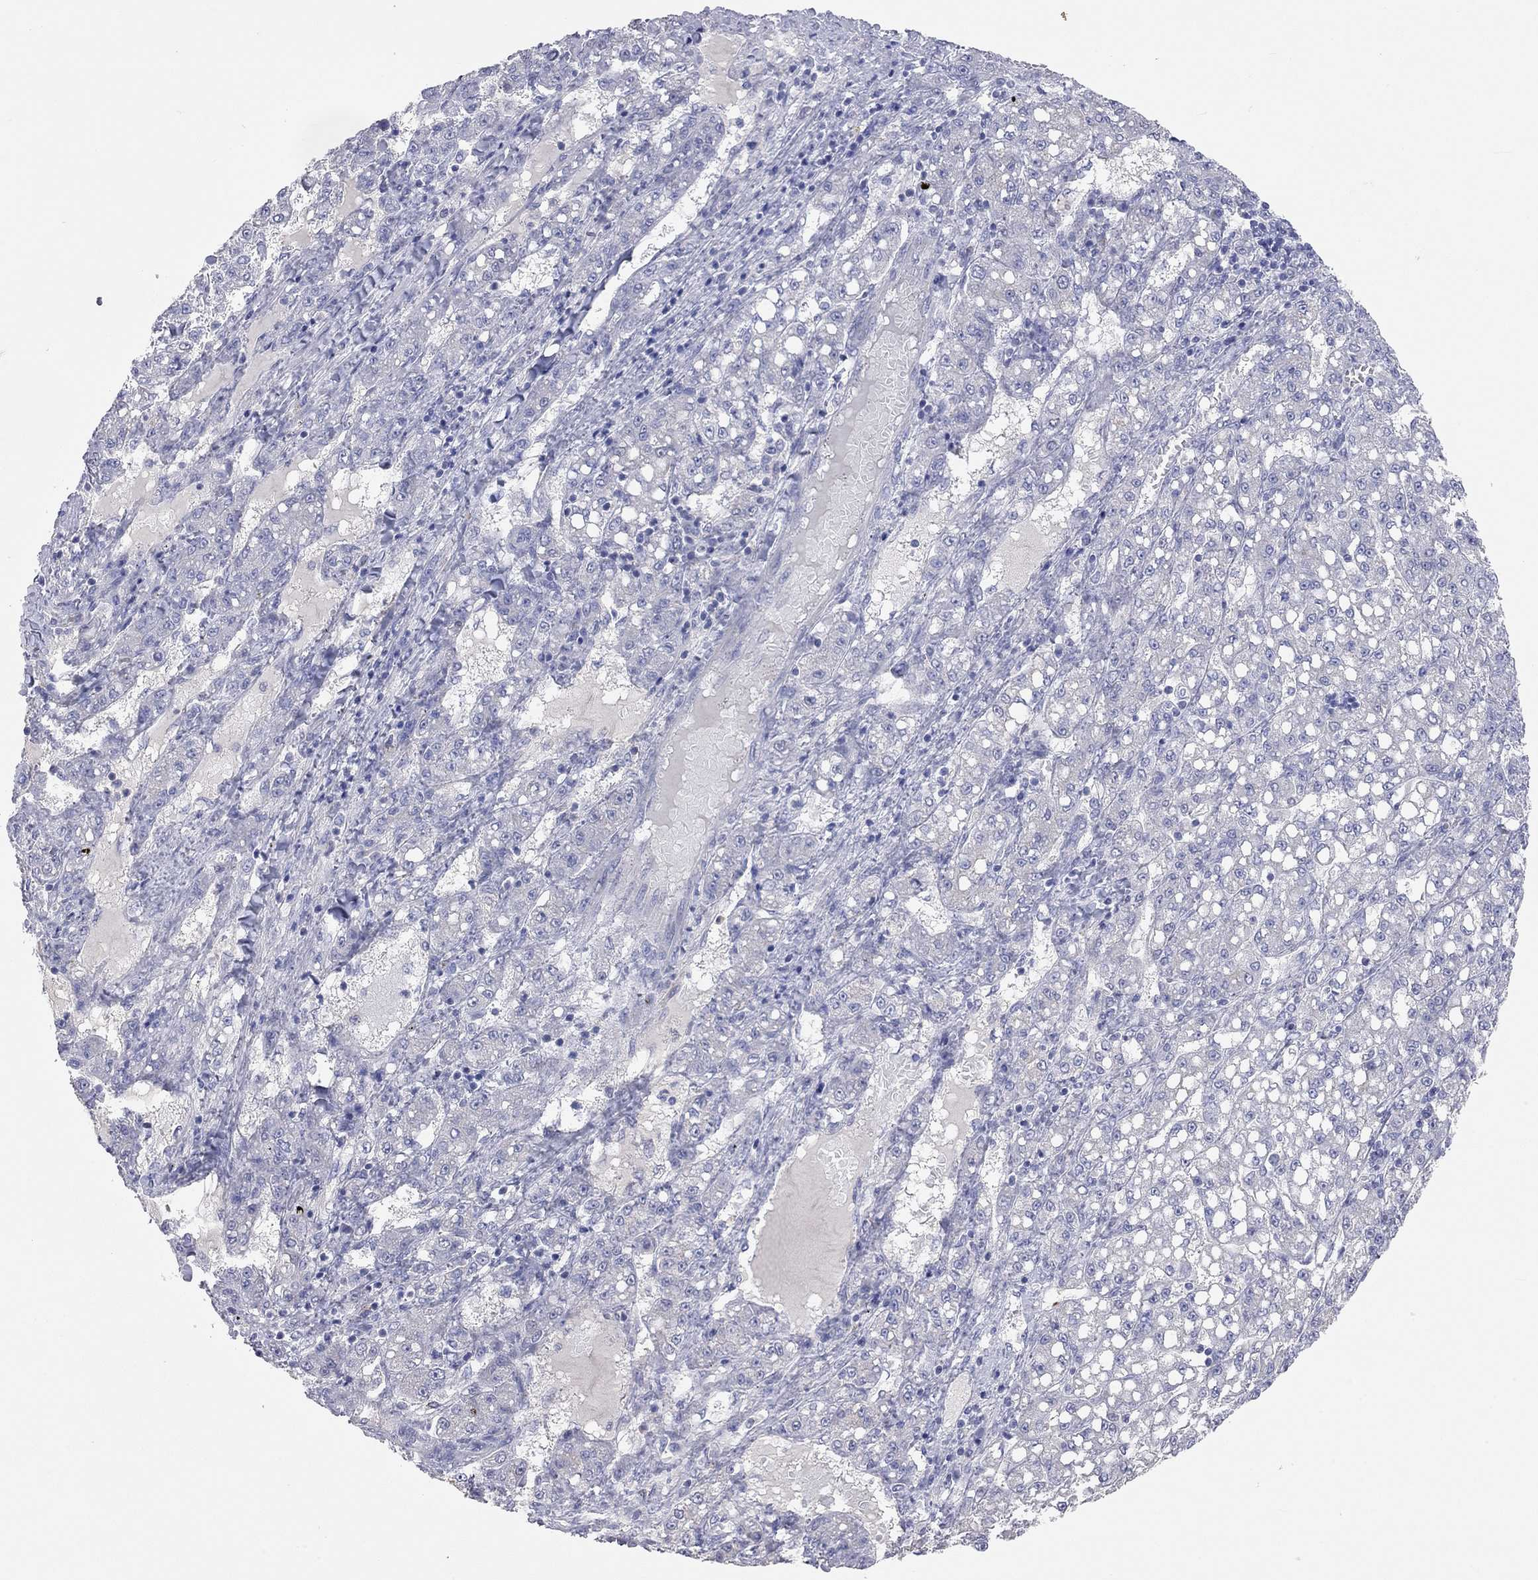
{"staining": {"intensity": "negative", "quantity": "none", "location": "none"}, "tissue": "liver cancer", "cell_type": "Tumor cells", "image_type": "cancer", "snomed": [{"axis": "morphology", "description": "Carcinoma, Hepatocellular, NOS"}, {"axis": "topography", "description": "Liver"}], "caption": "A micrograph of human hepatocellular carcinoma (liver) is negative for staining in tumor cells.", "gene": "KCNB1", "patient": {"sex": "female", "age": 65}}